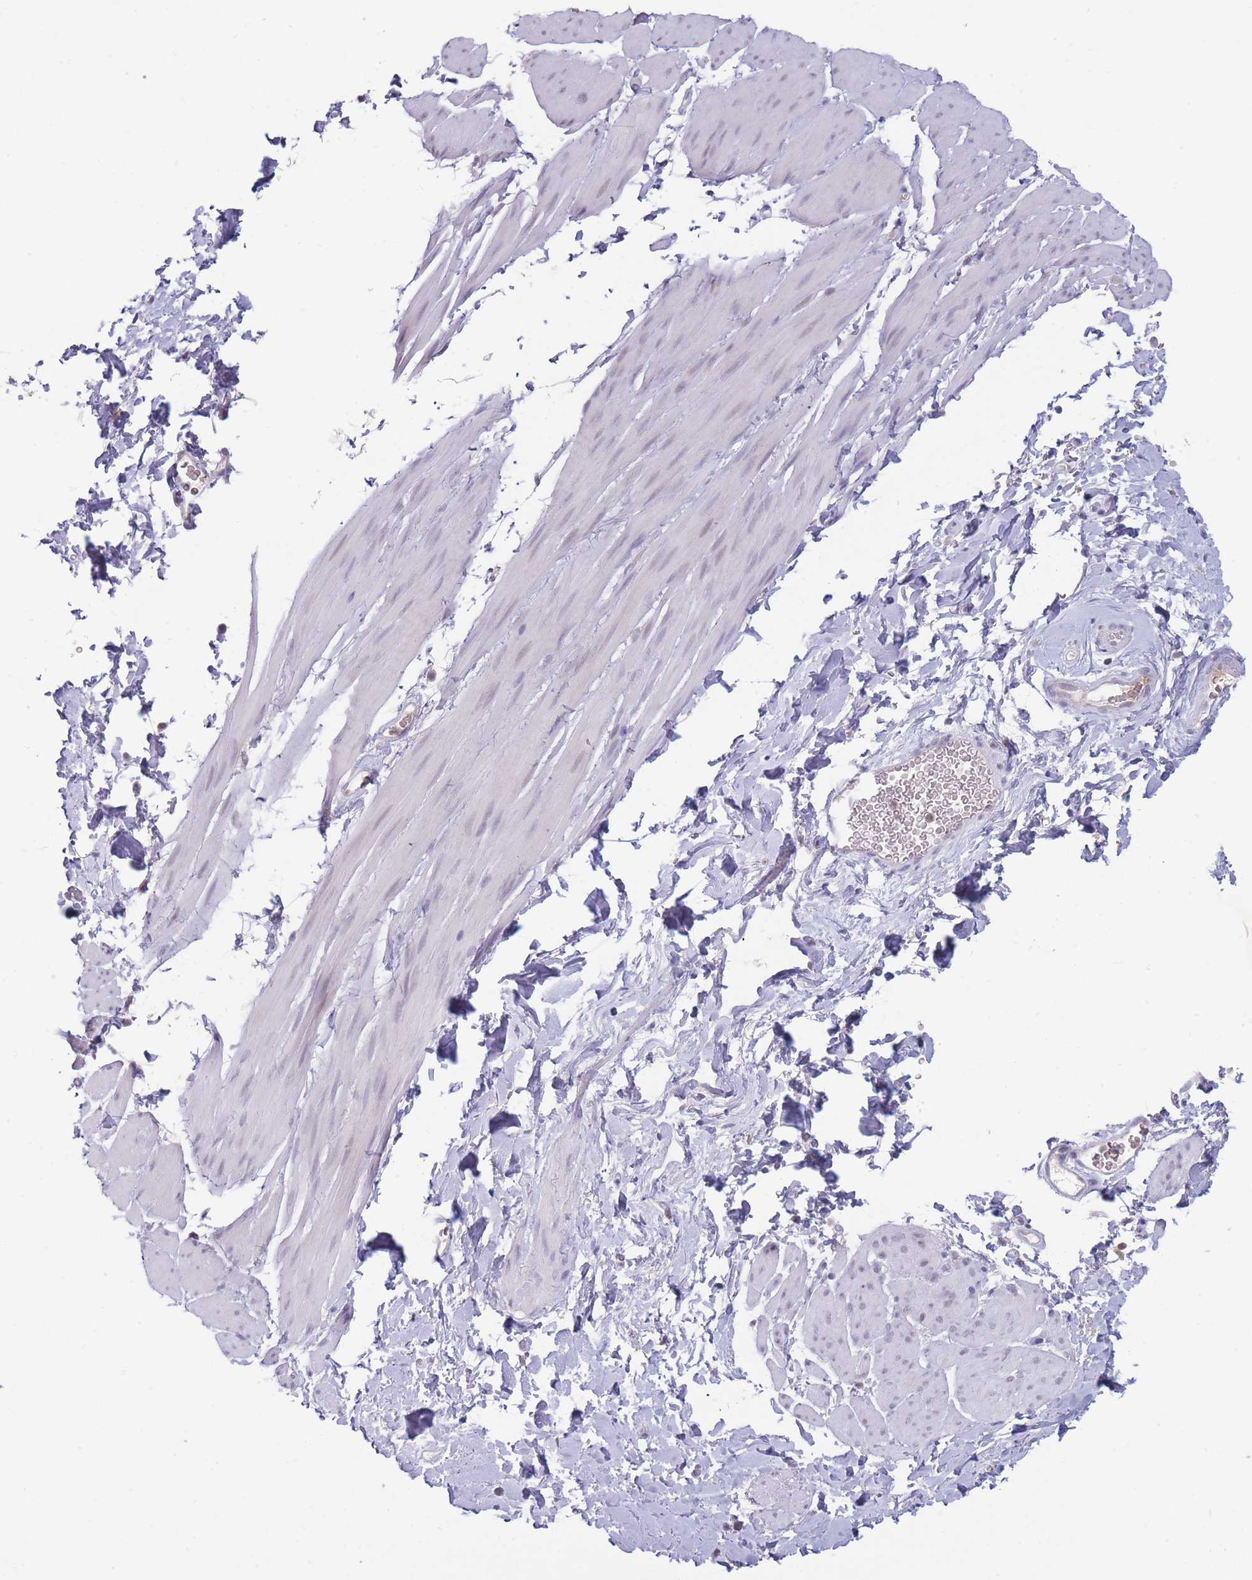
{"staining": {"intensity": "weak", "quantity": "<25%", "location": "nuclear"}, "tissue": "smooth muscle", "cell_type": "Smooth muscle cells", "image_type": "normal", "snomed": [{"axis": "morphology", "description": "Normal tissue, NOS"}, {"axis": "topography", "description": "Smooth muscle"}, {"axis": "topography", "description": "Peripheral nerve tissue"}], "caption": "This photomicrograph is of normal smooth muscle stained with immunohistochemistry (IHC) to label a protein in brown with the nuclei are counter-stained blue. There is no positivity in smooth muscle cells.", "gene": "ARID3B", "patient": {"sex": "male", "age": 69}}